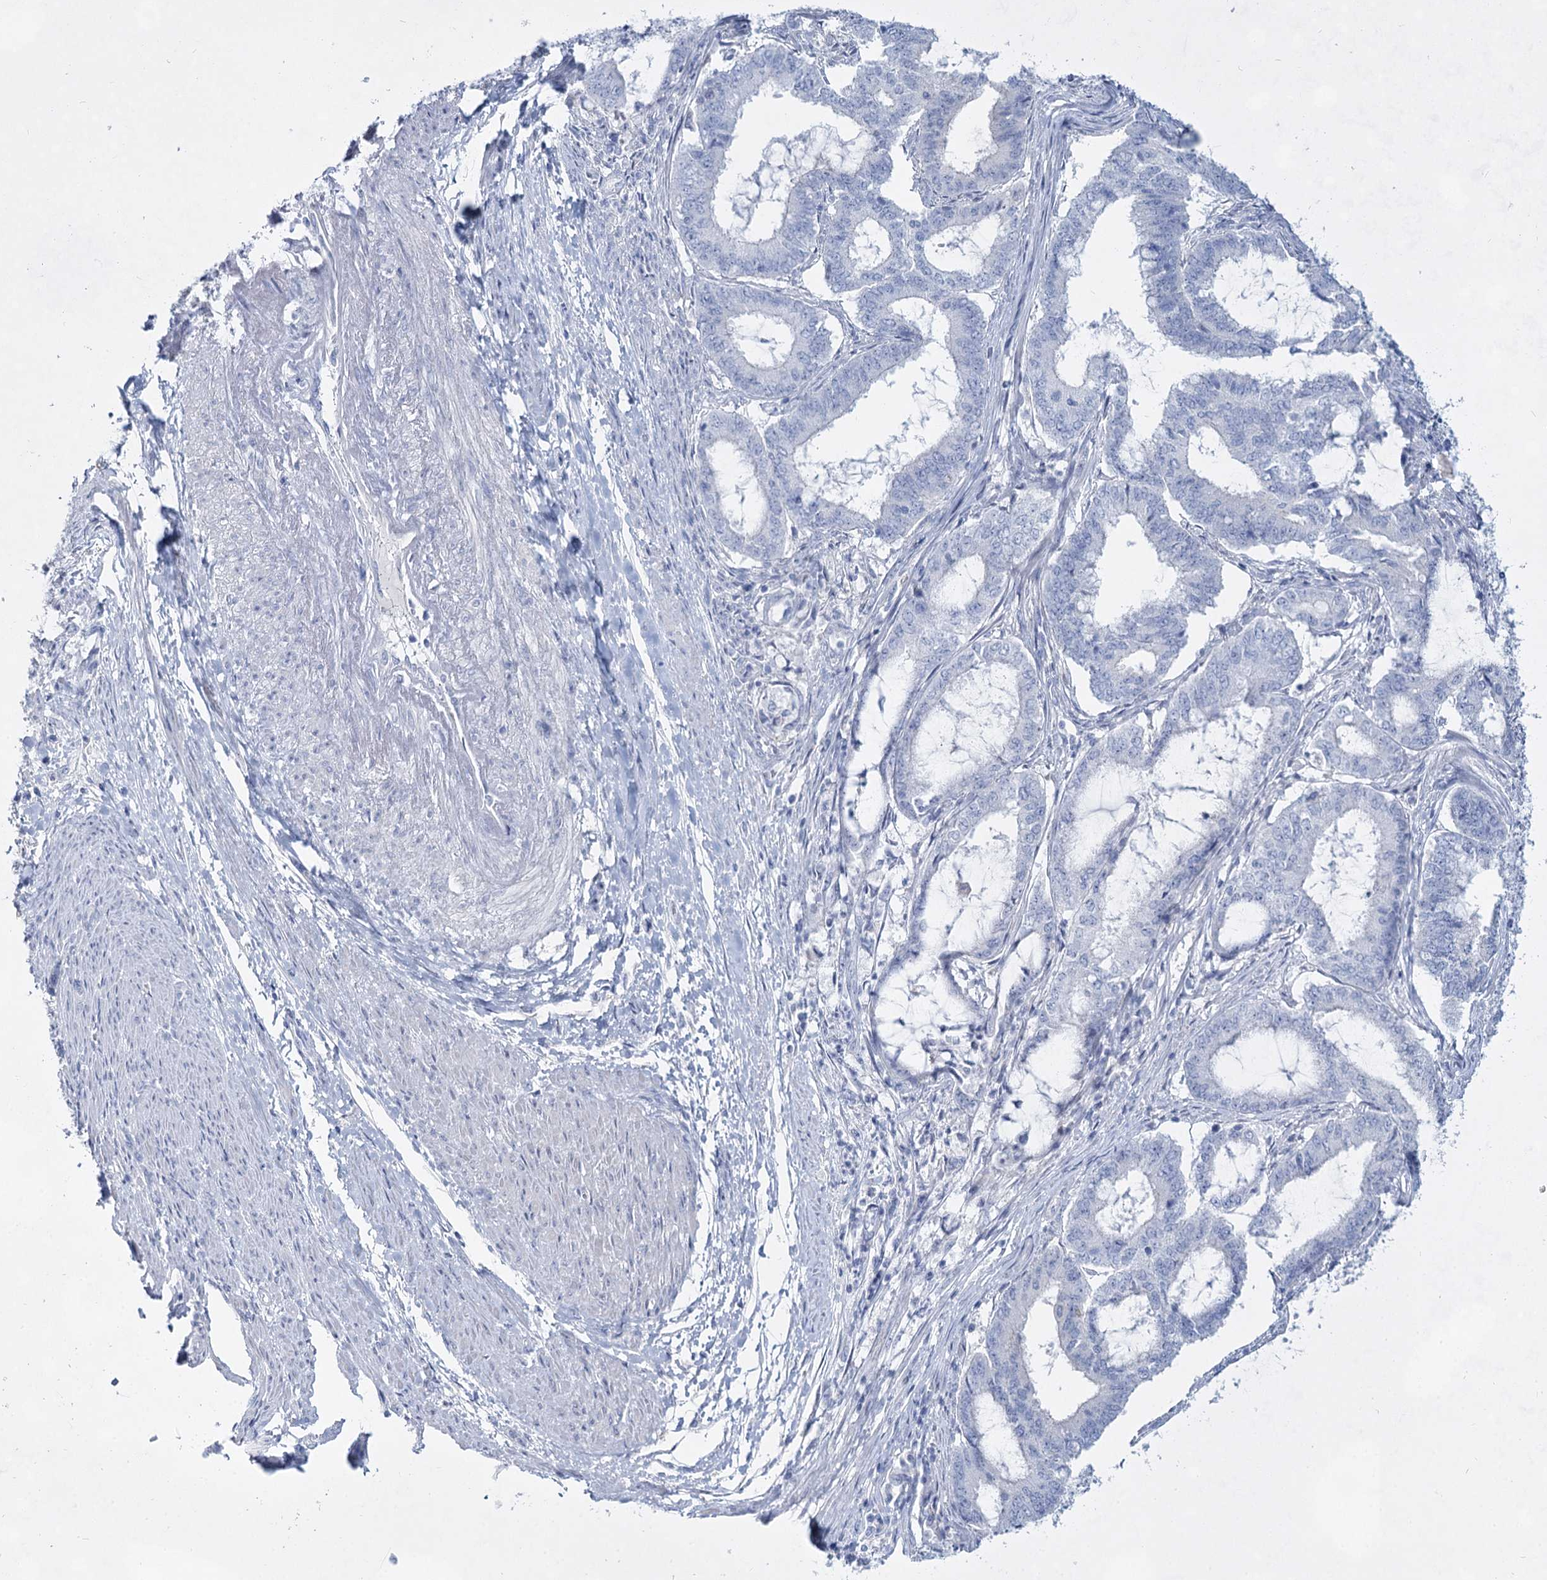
{"staining": {"intensity": "negative", "quantity": "none", "location": "none"}, "tissue": "endometrial cancer", "cell_type": "Tumor cells", "image_type": "cancer", "snomed": [{"axis": "morphology", "description": "Adenocarcinoma, NOS"}, {"axis": "topography", "description": "Endometrium"}], "caption": "This is an IHC photomicrograph of endometrial cancer (adenocarcinoma). There is no staining in tumor cells.", "gene": "SLC17A2", "patient": {"sex": "female", "age": 51}}